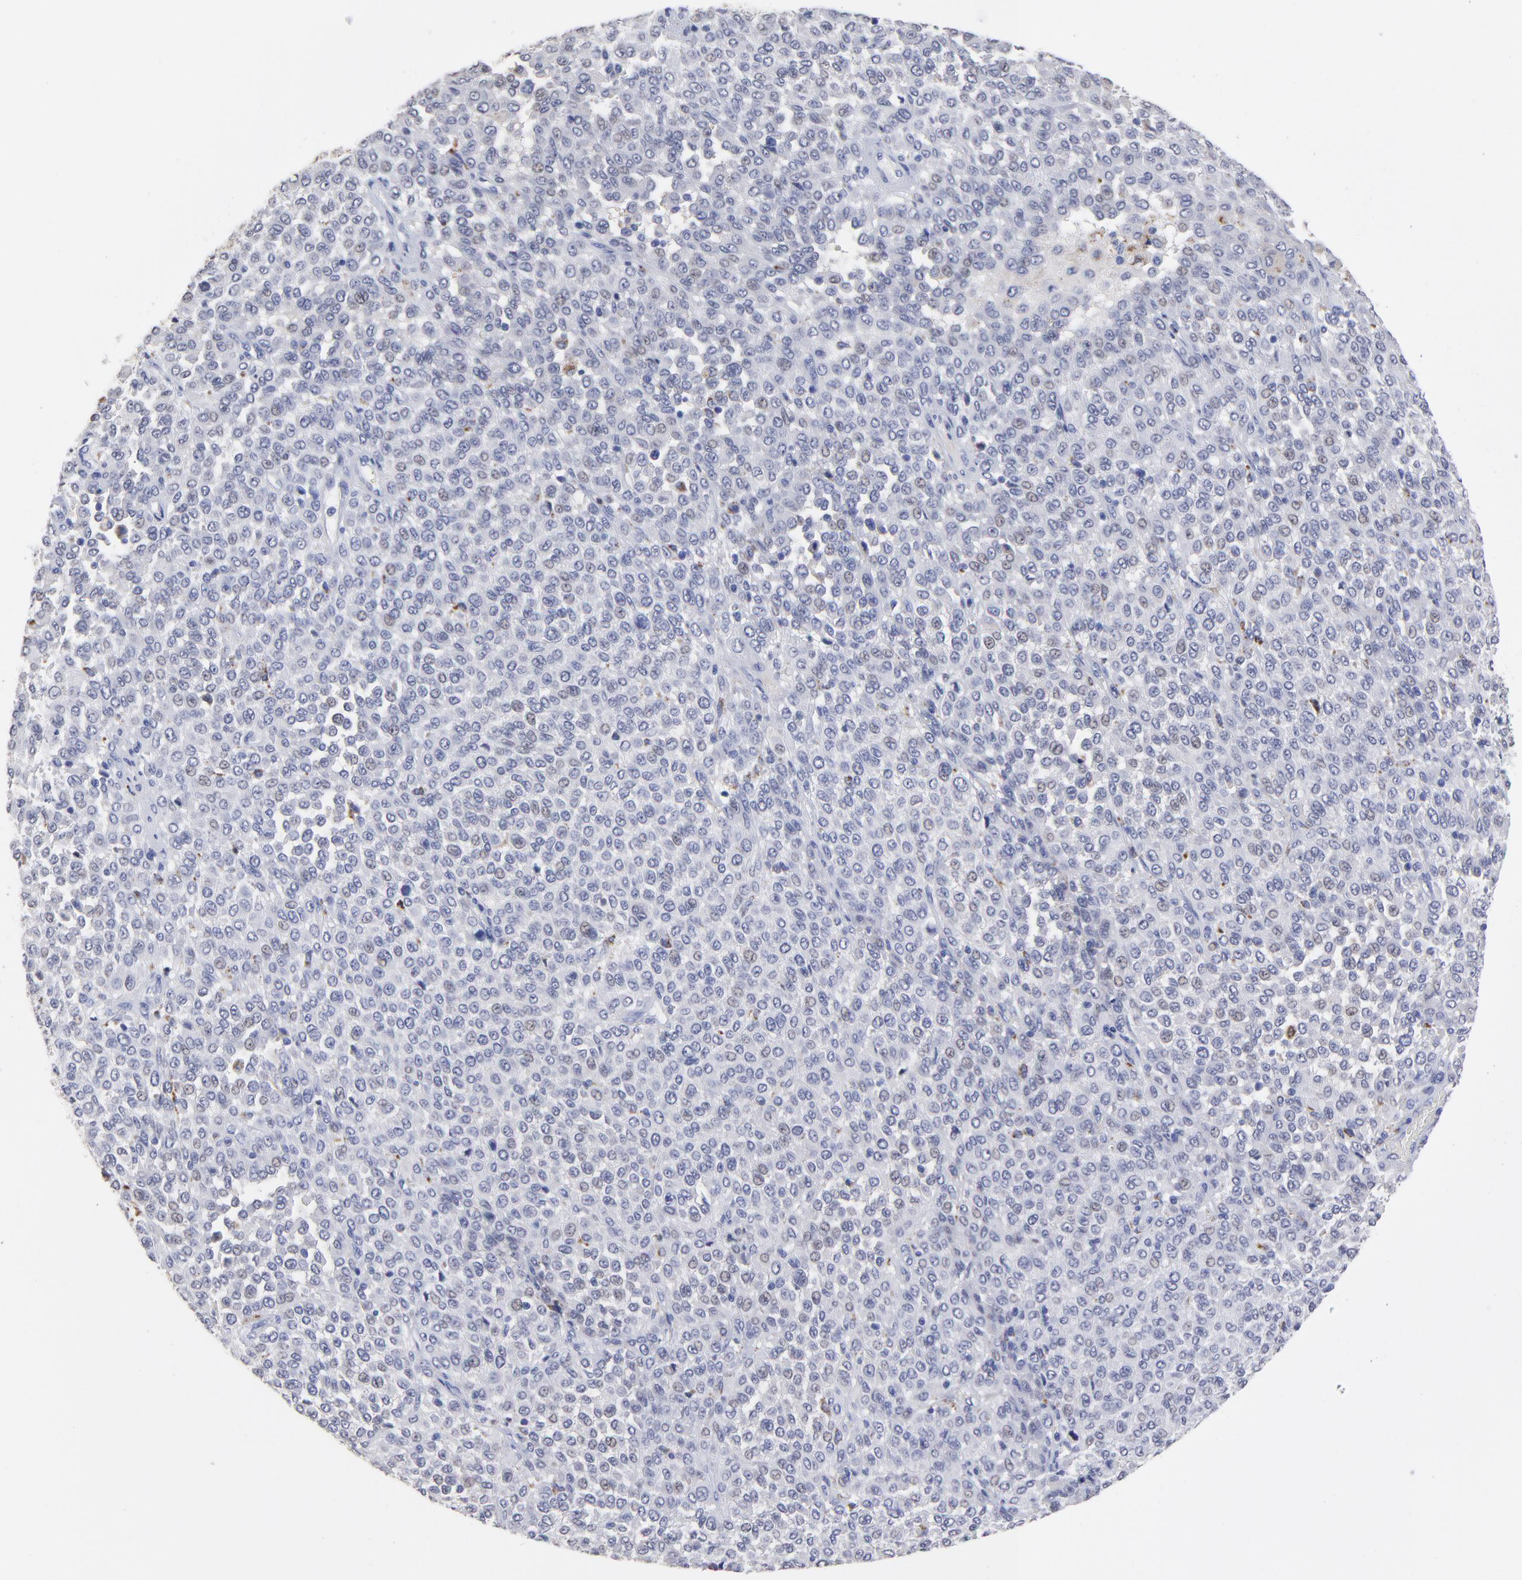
{"staining": {"intensity": "negative", "quantity": "none", "location": "none"}, "tissue": "melanoma", "cell_type": "Tumor cells", "image_type": "cancer", "snomed": [{"axis": "morphology", "description": "Malignant melanoma, Metastatic site"}, {"axis": "topography", "description": "Pancreas"}], "caption": "Tumor cells show no significant expression in melanoma. The staining is performed using DAB (3,3'-diaminobenzidine) brown chromogen with nuclei counter-stained in using hematoxylin.", "gene": "SMARCA1", "patient": {"sex": "female", "age": 30}}